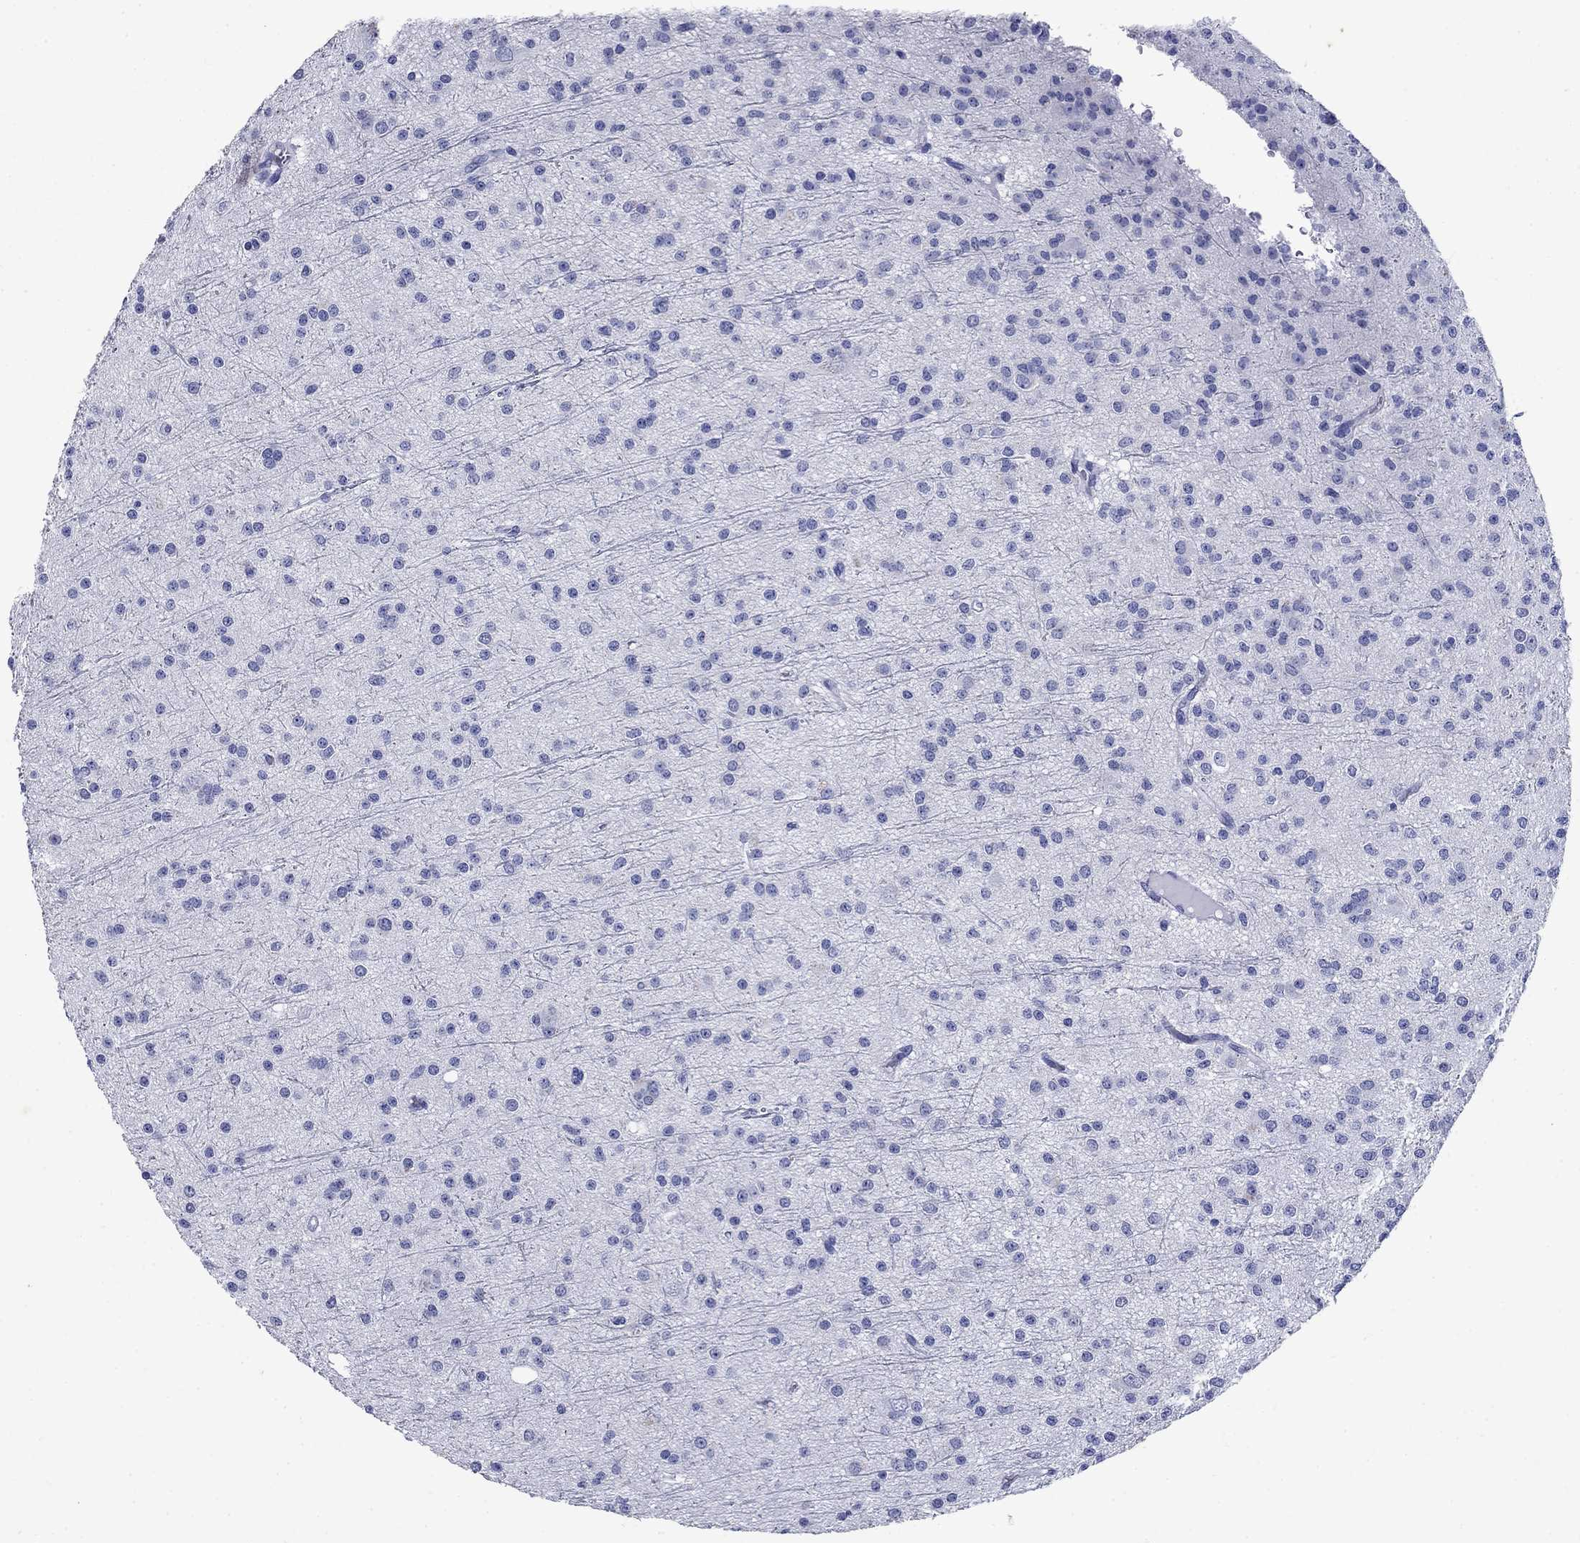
{"staining": {"intensity": "negative", "quantity": "none", "location": "none"}, "tissue": "glioma", "cell_type": "Tumor cells", "image_type": "cancer", "snomed": [{"axis": "morphology", "description": "Glioma, malignant, Low grade"}, {"axis": "topography", "description": "Brain"}], "caption": "DAB immunohistochemical staining of human glioma exhibits no significant staining in tumor cells.", "gene": "CD1A", "patient": {"sex": "male", "age": 27}}